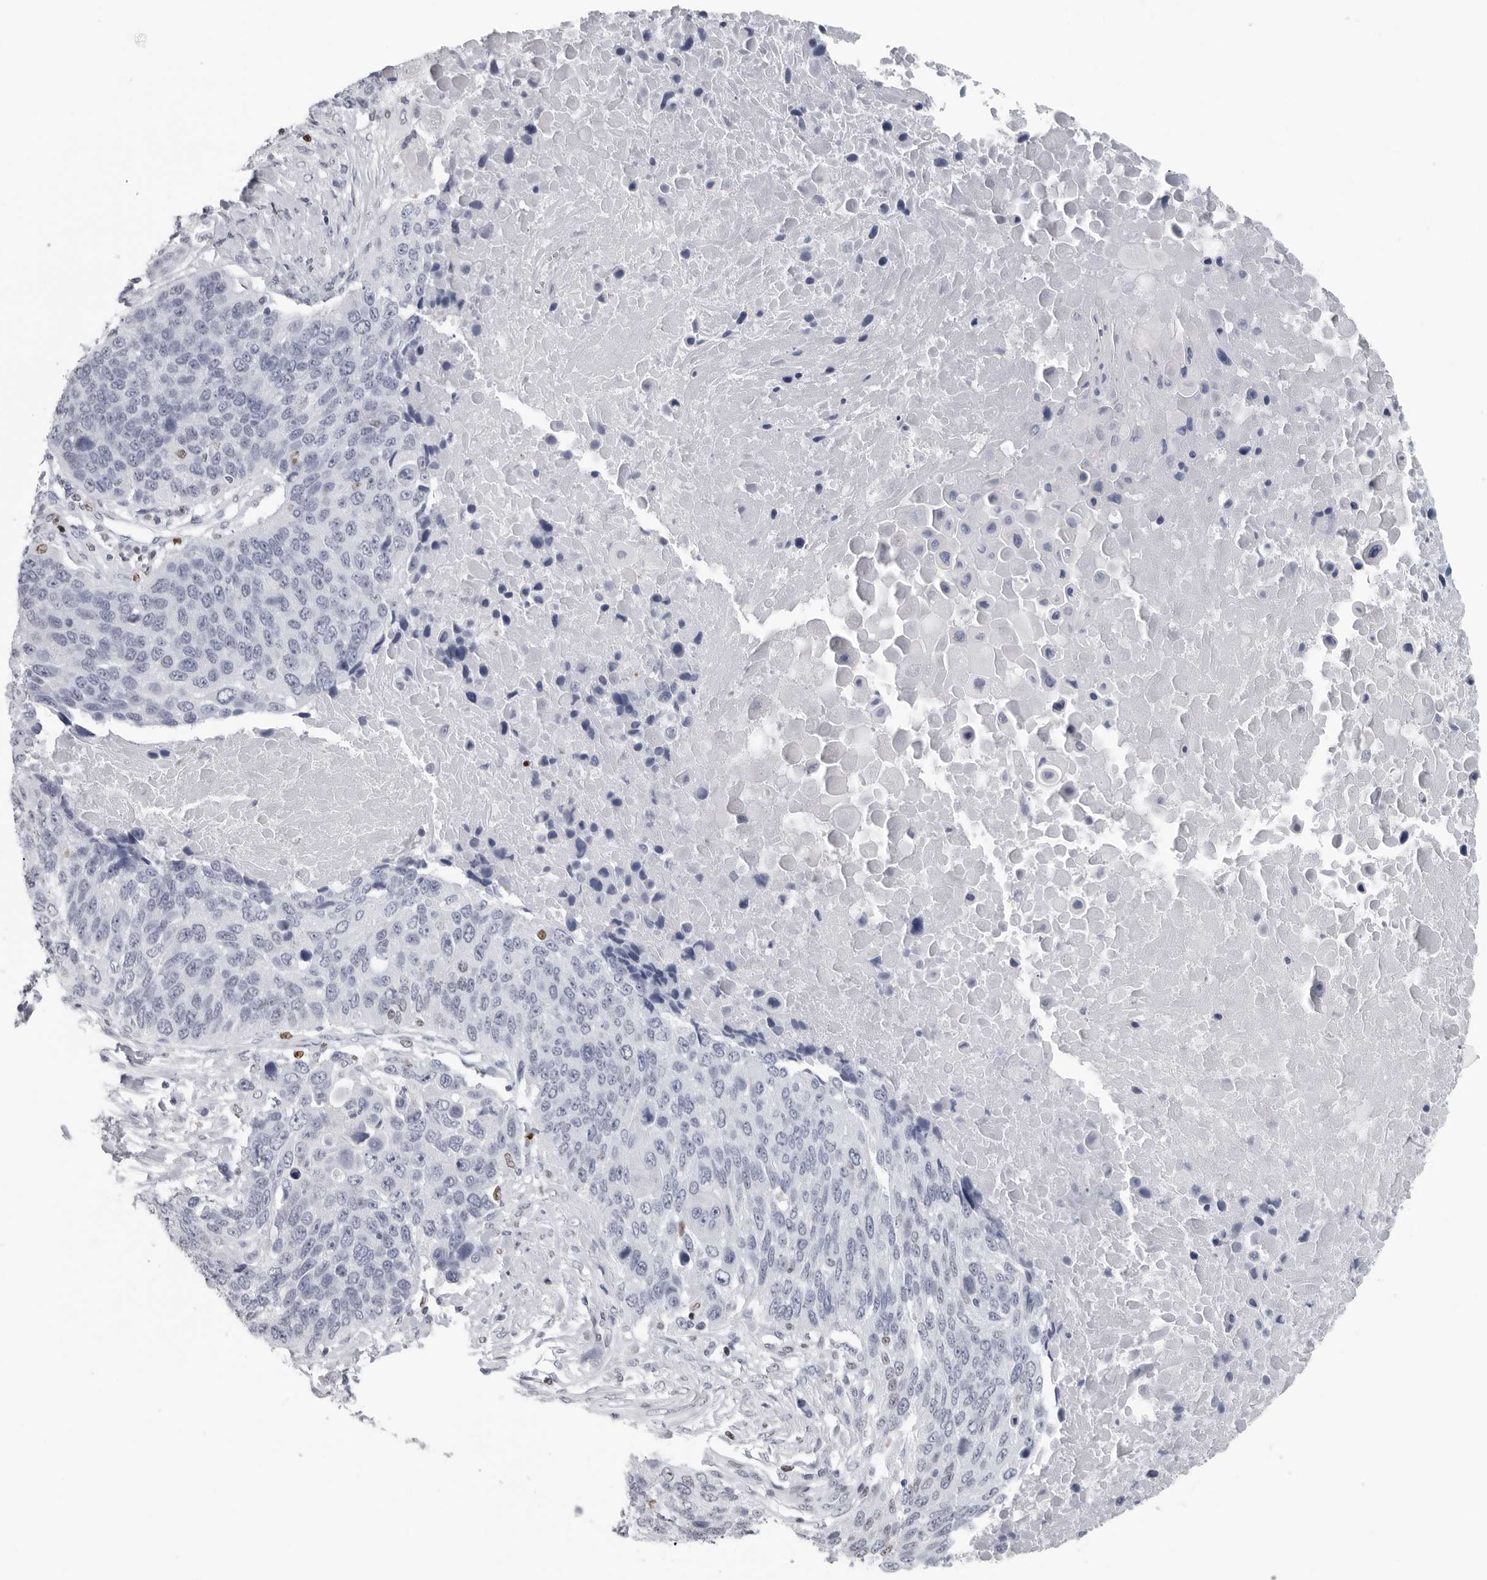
{"staining": {"intensity": "negative", "quantity": "none", "location": "none"}, "tissue": "lung cancer", "cell_type": "Tumor cells", "image_type": "cancer", "snomed": [{"axis": "morphology", "description": "Squamous cell carcinoma, NOS"}, {"axis": "topography", "description": "Lung"}], "caption": "Tumor cells show no significant expression in squamous cell carcinoma (lung).", "gene": "SATB2", "patient": {"sex": "male", "age": 66}}